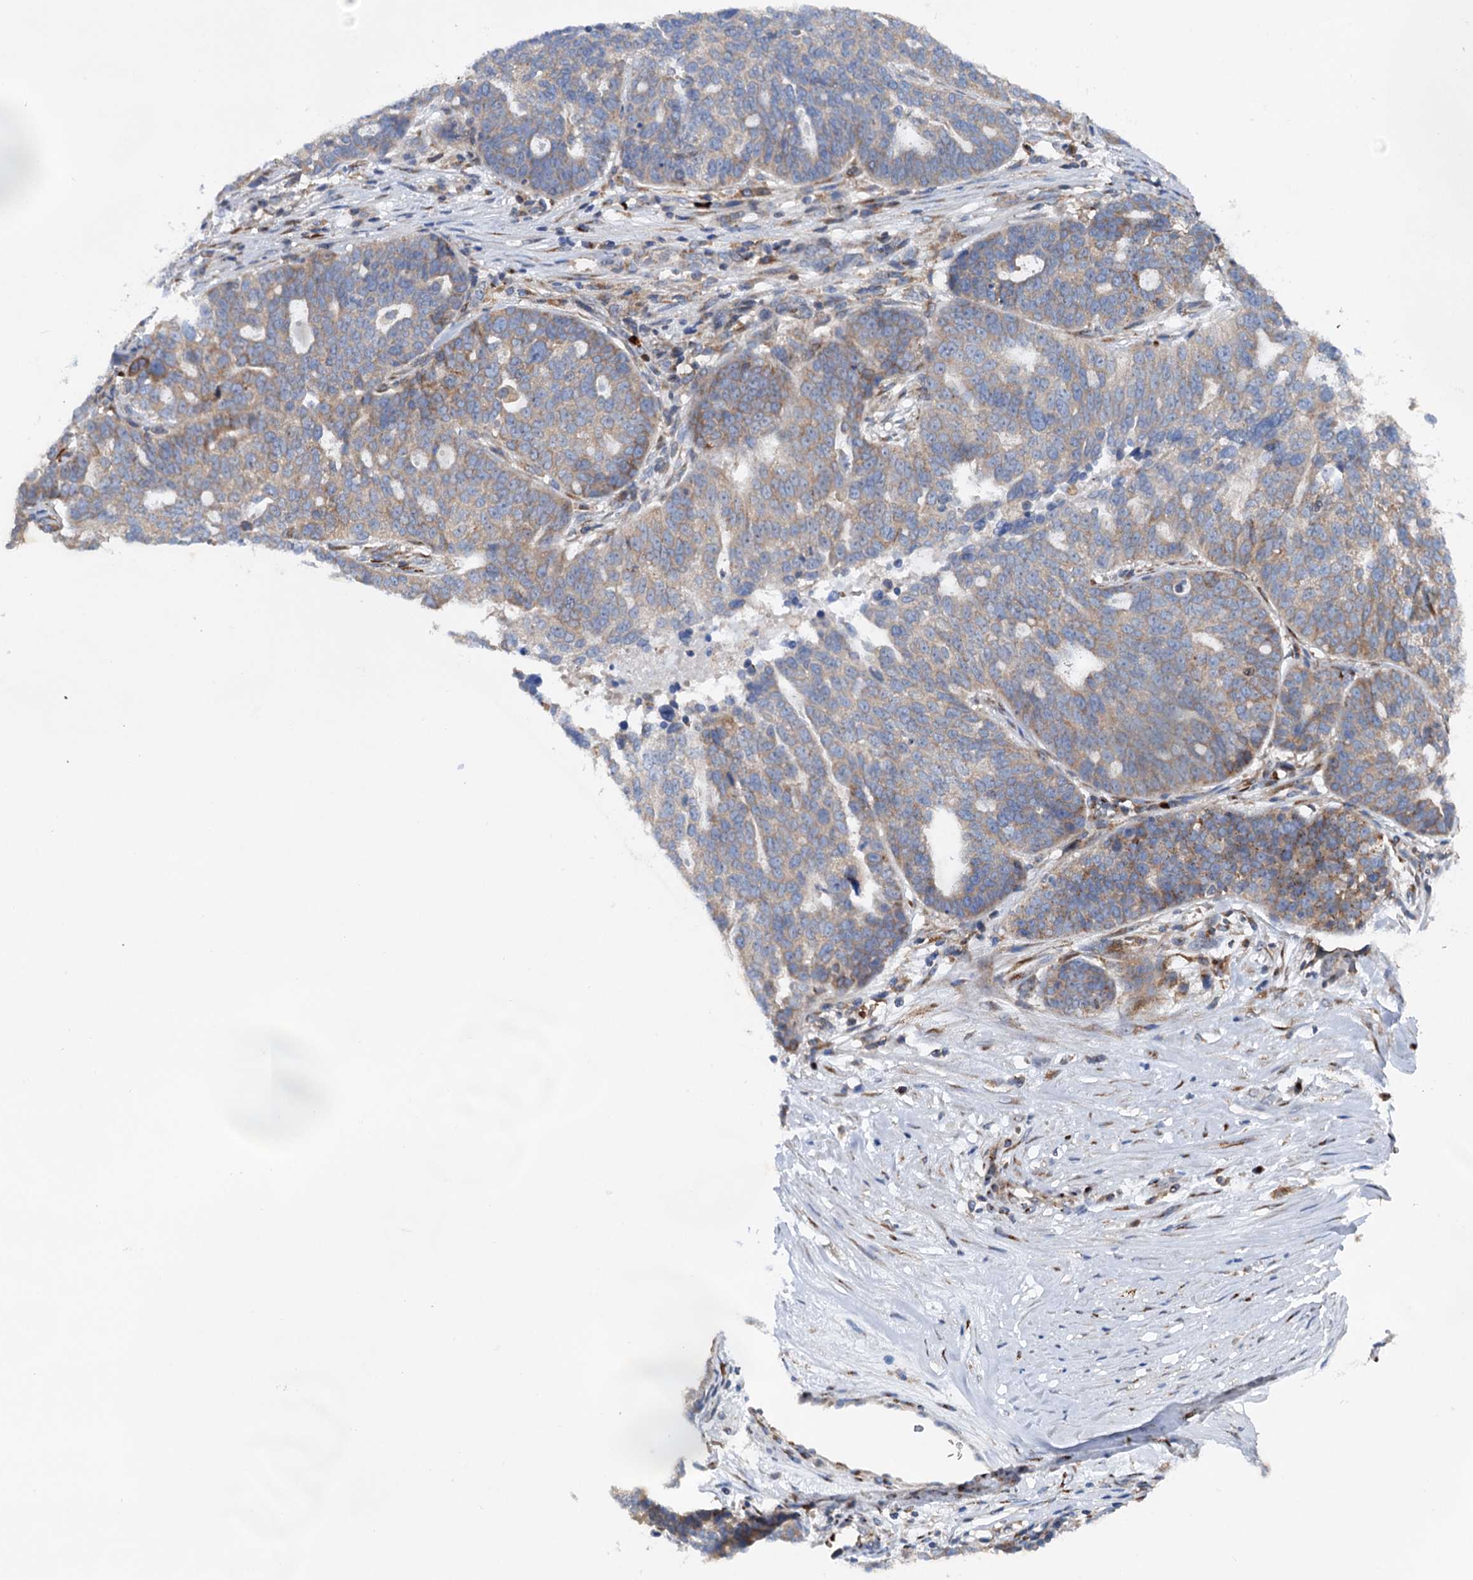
{"staining": {"intensity": "weak", "quantity": "<25%", "location": "cytoplasmic/membranous"}, "tissue": "ovarian cancer", "cell_type": "Tumor cells", "image_type": "cancer", "snomed": [{"axis": "morphology", "description": "Cystadenocarcinoma, serous, NOS"}, {"axis": "topography", "description": "Ovary"}], "caption": "Ovarian serous cystadenocarcinoma stained for a protein using immunohistochemistry (IHC) demonstrates no expression tumor cells.", "gene": "EIPR1", "patient": {"sex": "female", "age": 59}}